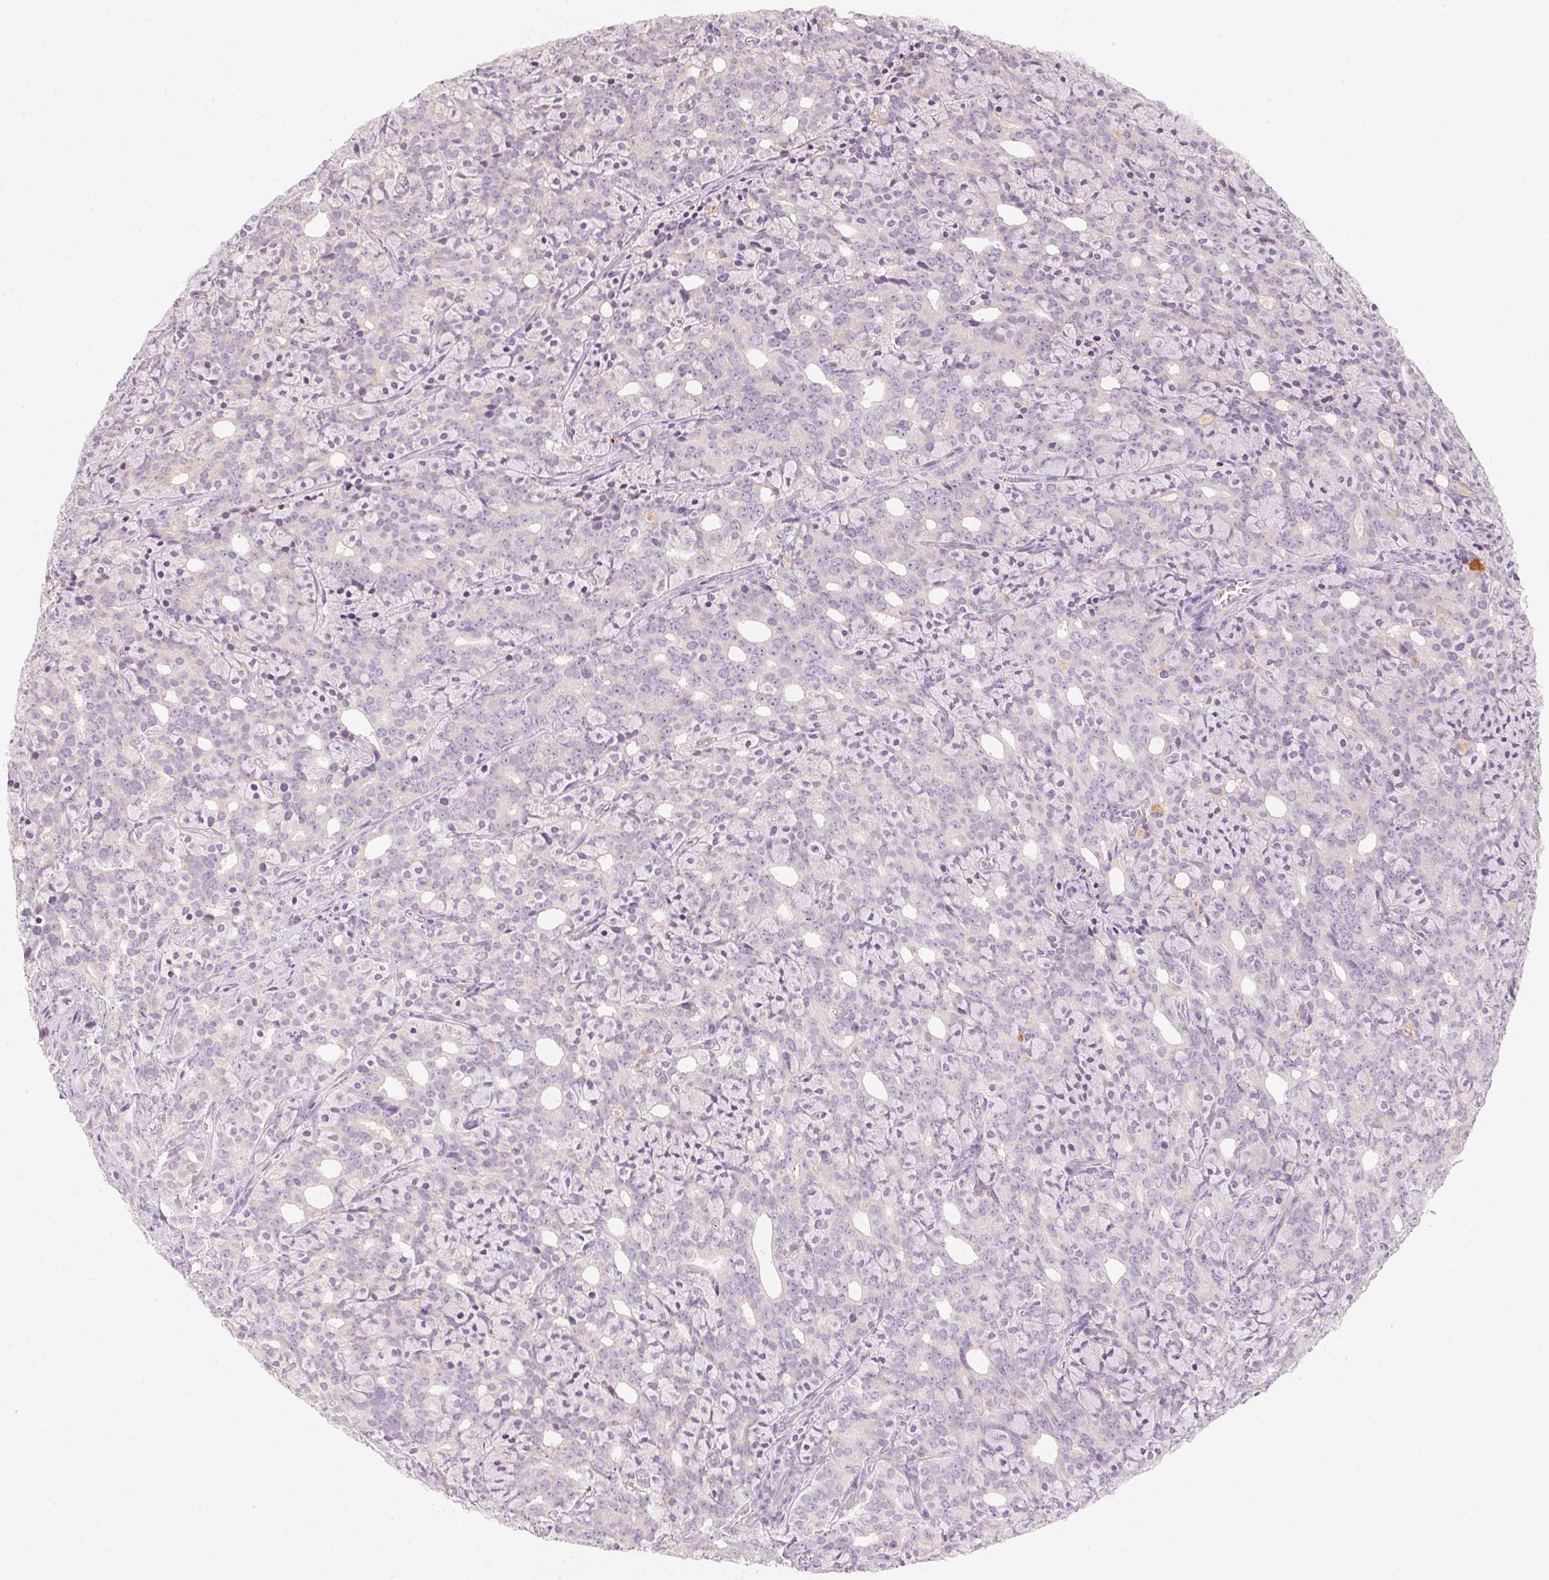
{"staining": {"intensity": "negative", "quantity": "none", "location": "none"}, "tissue": "prostate cancer", "cell_type": "Tumor cells", "image_type": "cancer", "snomed": [{"axis": "morphology", "description": "Adenocarcinoma, High grade"}, {"axis": "topography", "description": "Prostate"}], "caption": "Immunohistochemistry (IHC) of human prostate cancer (high-grade adenocarcinoma) exhibits no expression in tumor cells.", "gene": "RMDN2", "patient": {"sex": "male", "age": 84}}